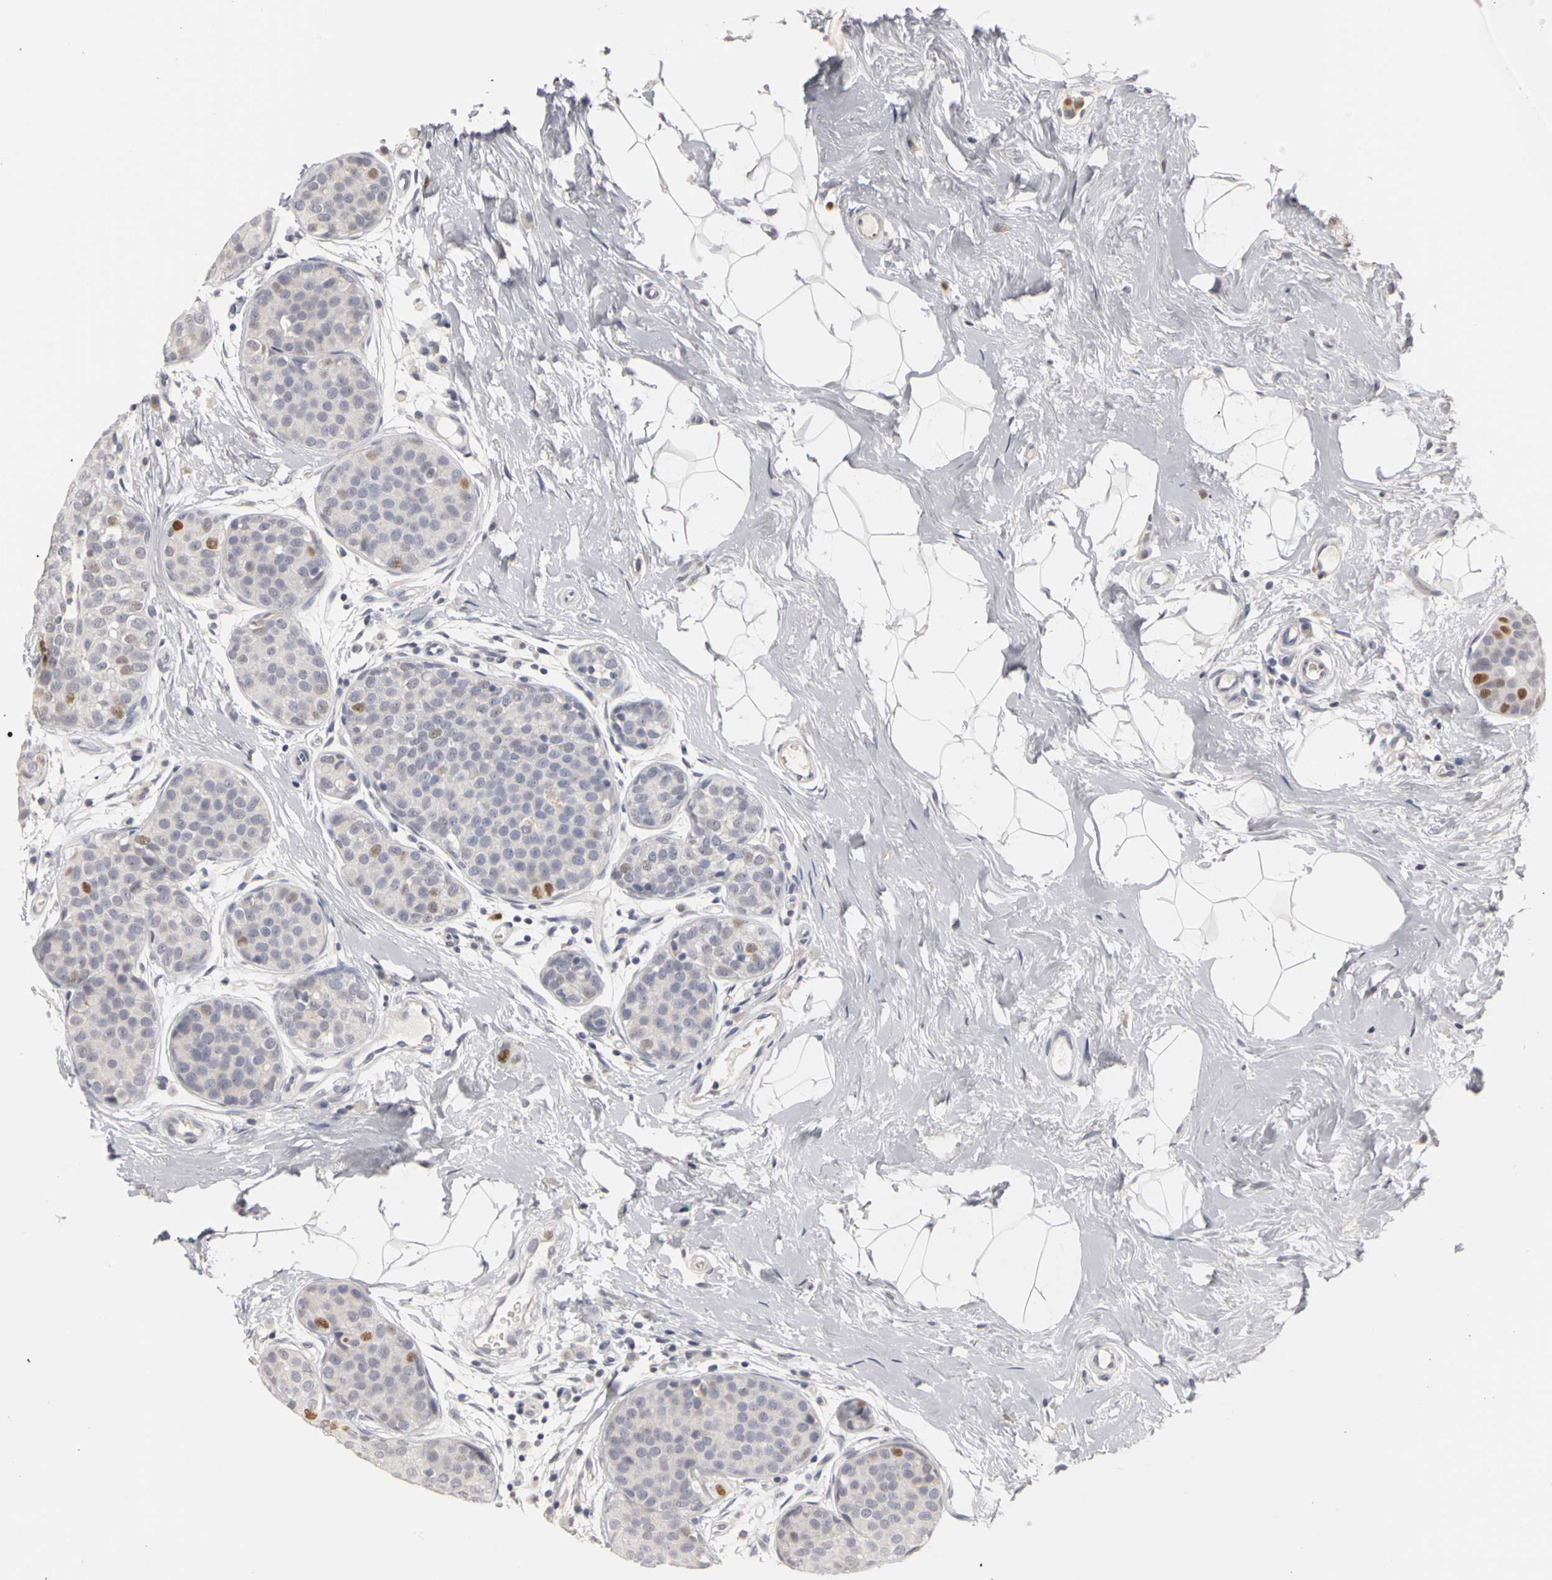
{"staining": {"intensity": "strong", "quantity": "<25%", "location": "nuclear"}, "tissue": "breast cancer", "cell_type": "Tumor cells", "image_type": "cancer", "snomed": [{"axis": "morphology", "description": "Lobular carcinoma, in situ"}, {"axis": "morphology", "description": "Lobular carcinoma"}, {"axis": "topography", "description": "Breast"}], "caption": "A brown stain highlights strong nuclear expression of a protein in human breast cancer tumor cells. The staining was performed using DAB to visualize the protein expression in brown, while the nuclei were stained in blue with hematoxylin (Magnification: 20x).", "gene": "MCM6", "patient": {"sex": "female", "age": 41}}